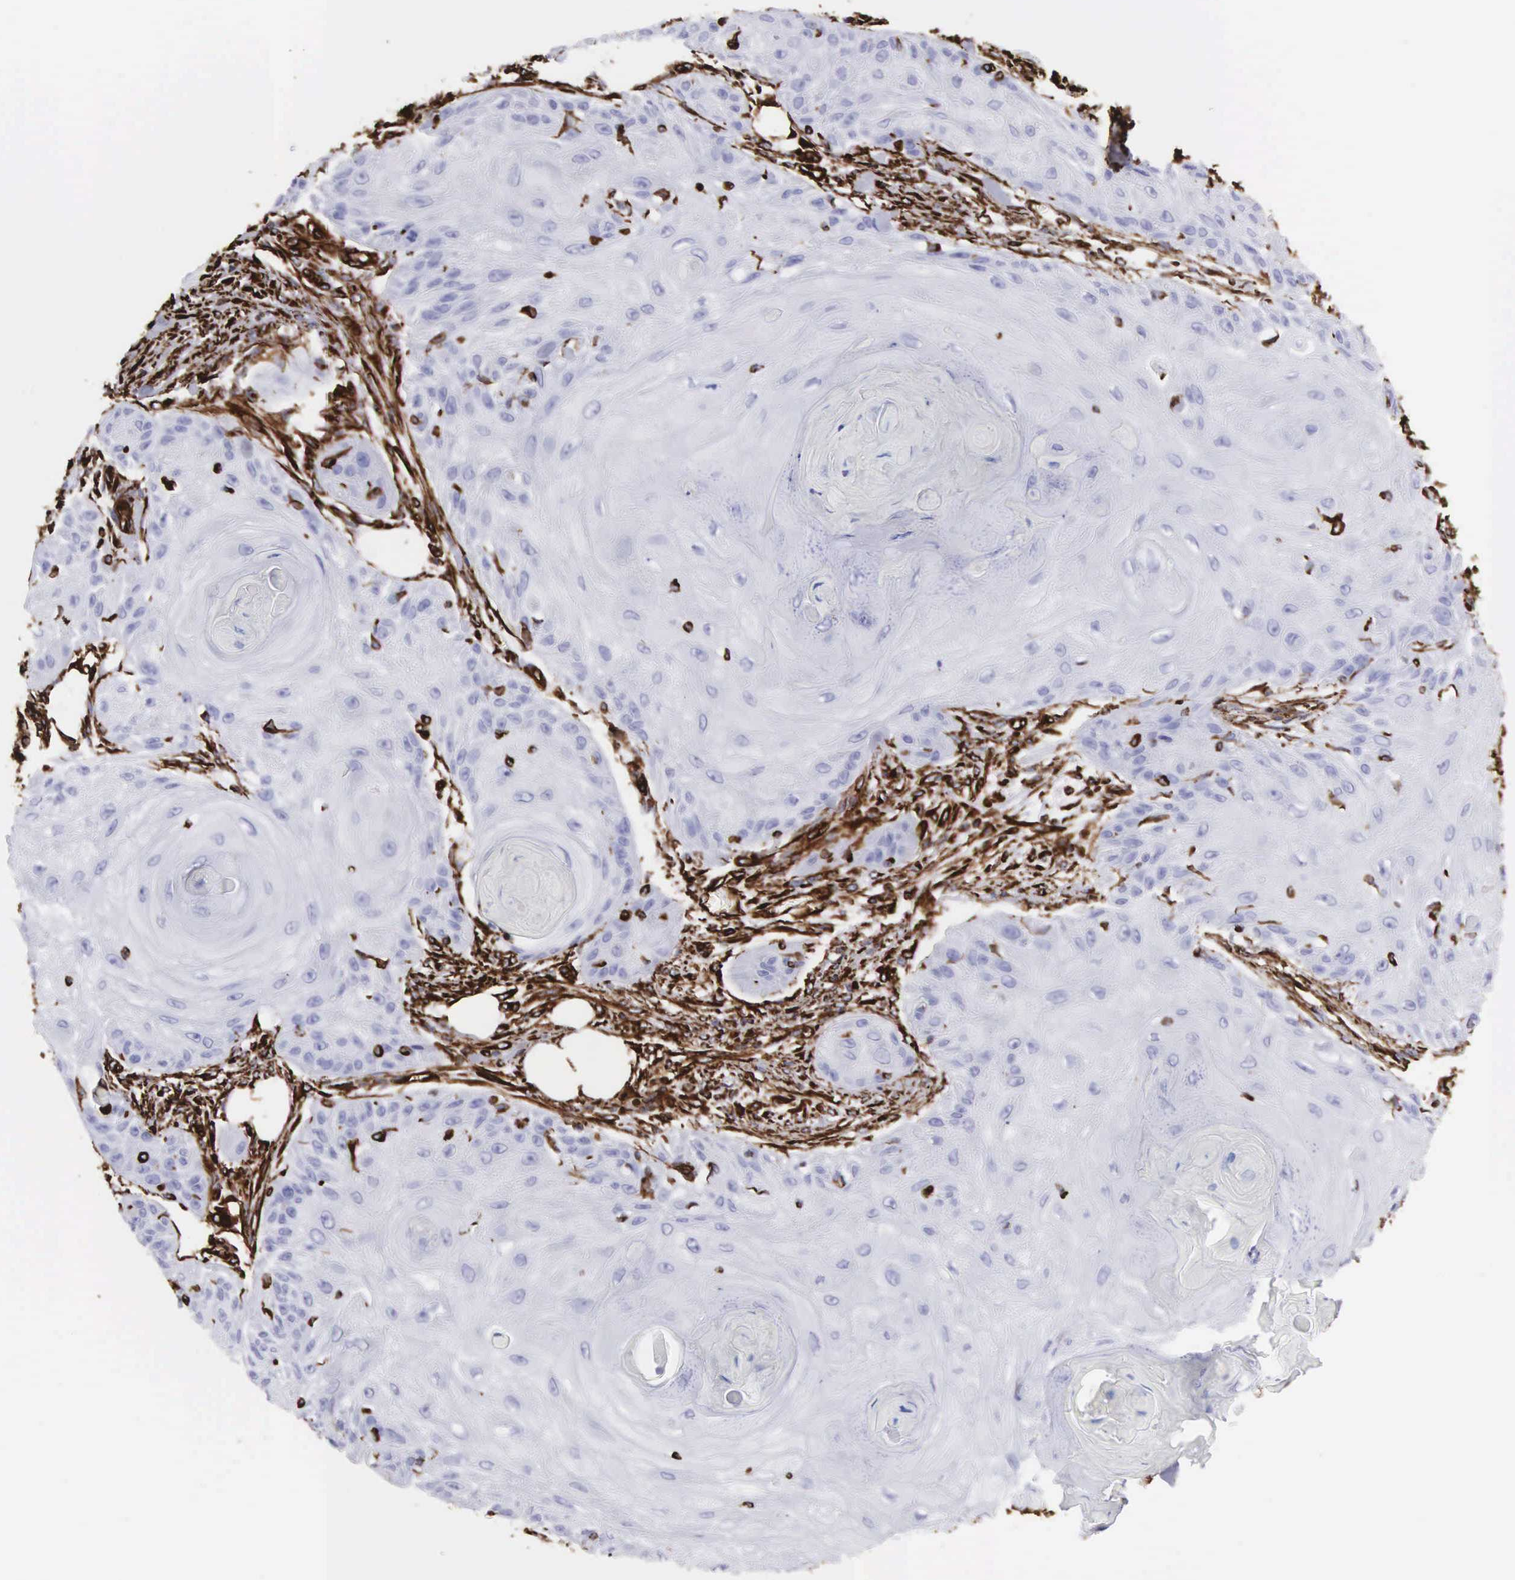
{"staining": {"intensity": "strong", "quantity": "<25%", "location": "cytoplasmic/membranous"}, "tissue": "skin cancer", "cell_type": "Tumor cells", "image_type": "cancer", "snomed": [{"axis": "morphology", "description": "Squamous cell carcinoma, NOS"}, {"axis": "topography", "description": "Skin"}], "caption": "A high-resolution photomicrograph shows immunohistochemistry staining of squamous cell carcinoma (skin), which exhibits strong cytoplasmic/membranous expression in about <25% of tumor cells. (DAB = brown stain, brightfield microscopy at high magnification).", "gene": "VIM", "patient": {"sex": "female", "age": 88}}